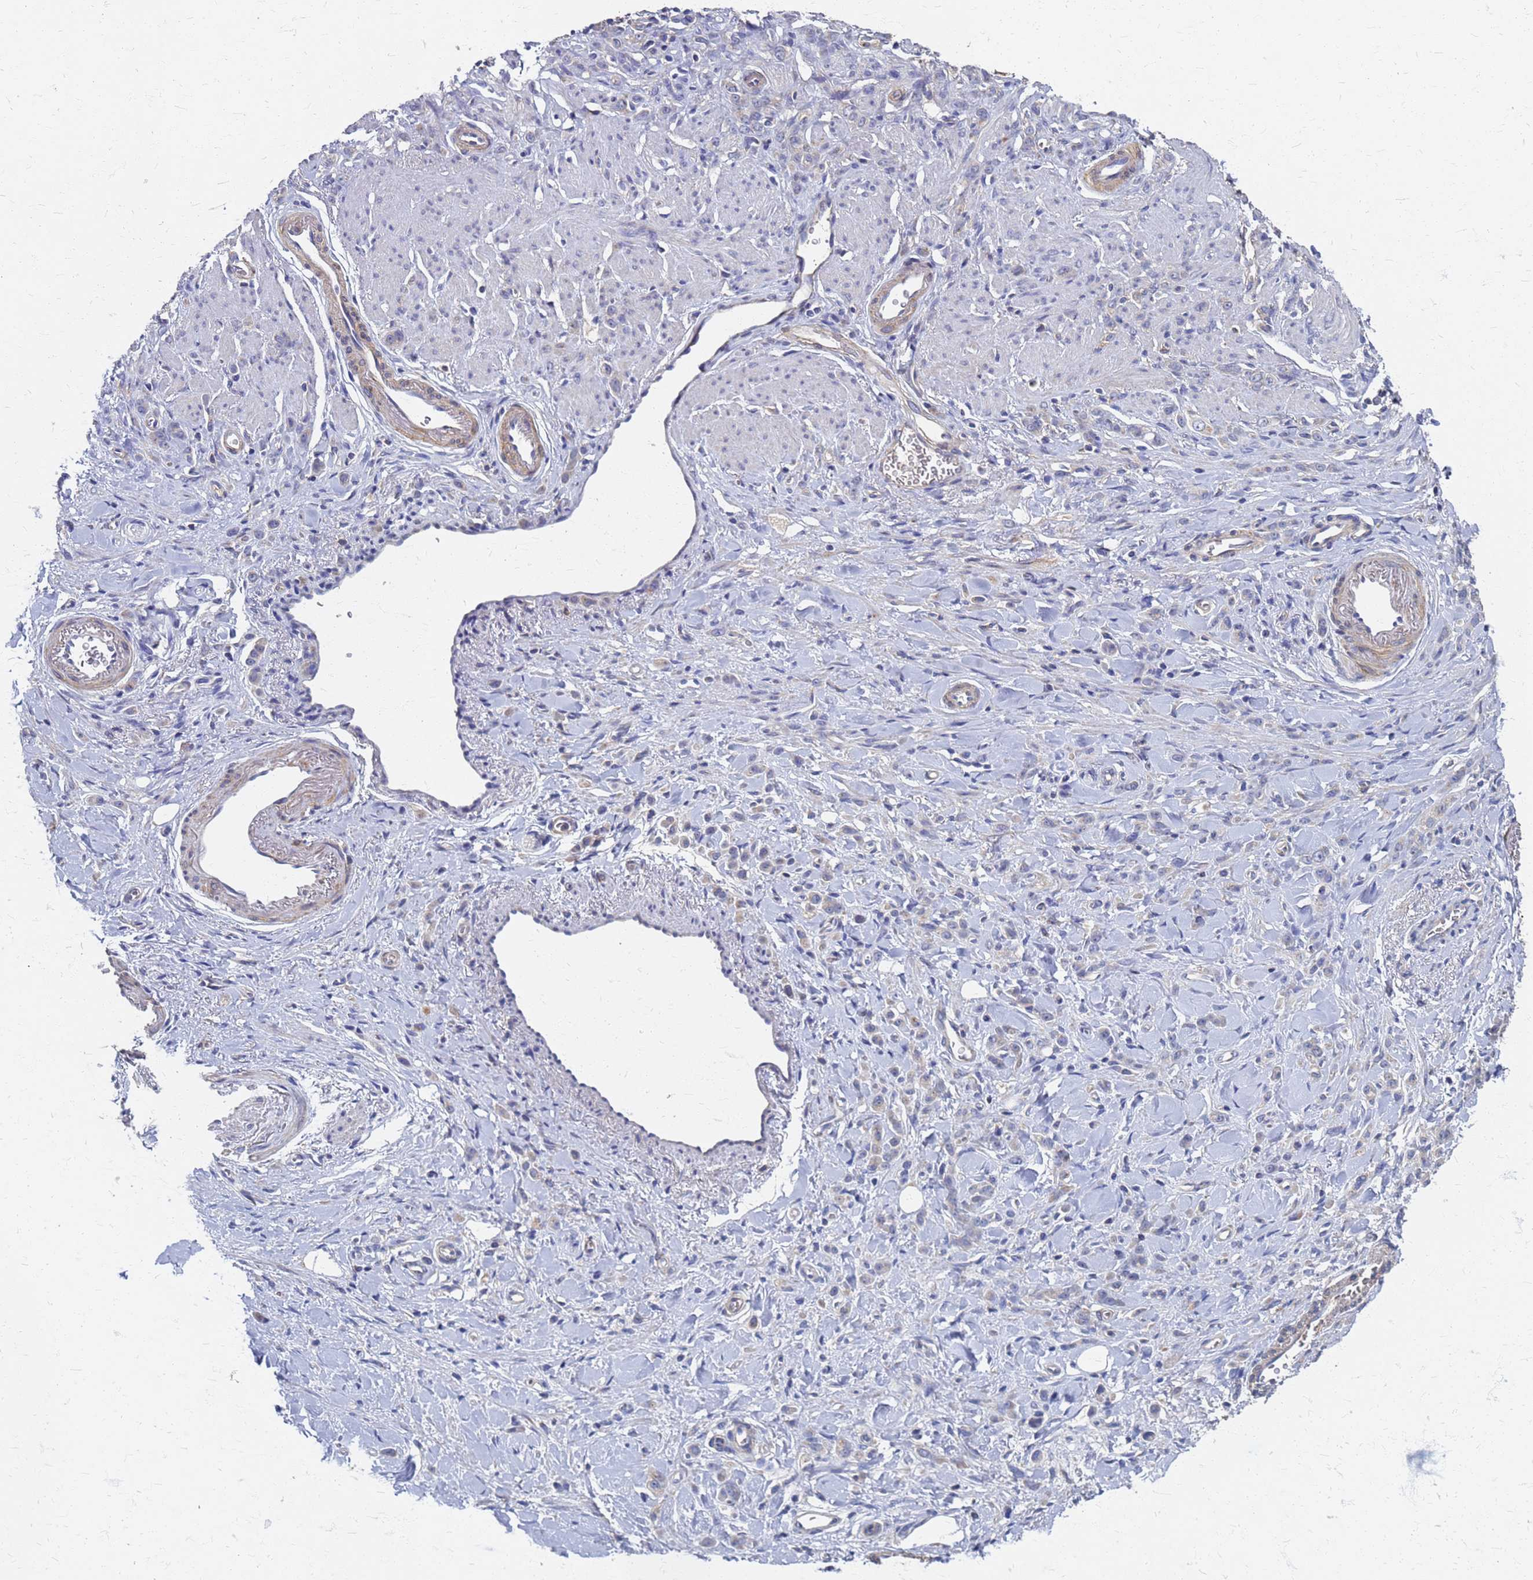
{"staining": {"intensity": "negative", "quantity": "none", "location": "none"}, "tissue": "stomach cancer", "cell_type": "Tumor cells", "image_type": "cancer", "snomed": [{"axis": "morphology", "description": "Normal tissue, NOS"}, {"axis": "morphology", "description": "Adenocarcinoma, NOS"}, {"axis": "topography", "description": "Stomach"}], "caption": "Immunohistochemistry (IHC) histopathology image of neoplastic tissue: stomach cancer stained with DAB (3,3'-diaminobenzidine) displays no significant protein staining in tumor cells.", "gene": "KRCC1", "patient": {"sex": "male", "age": 82}}